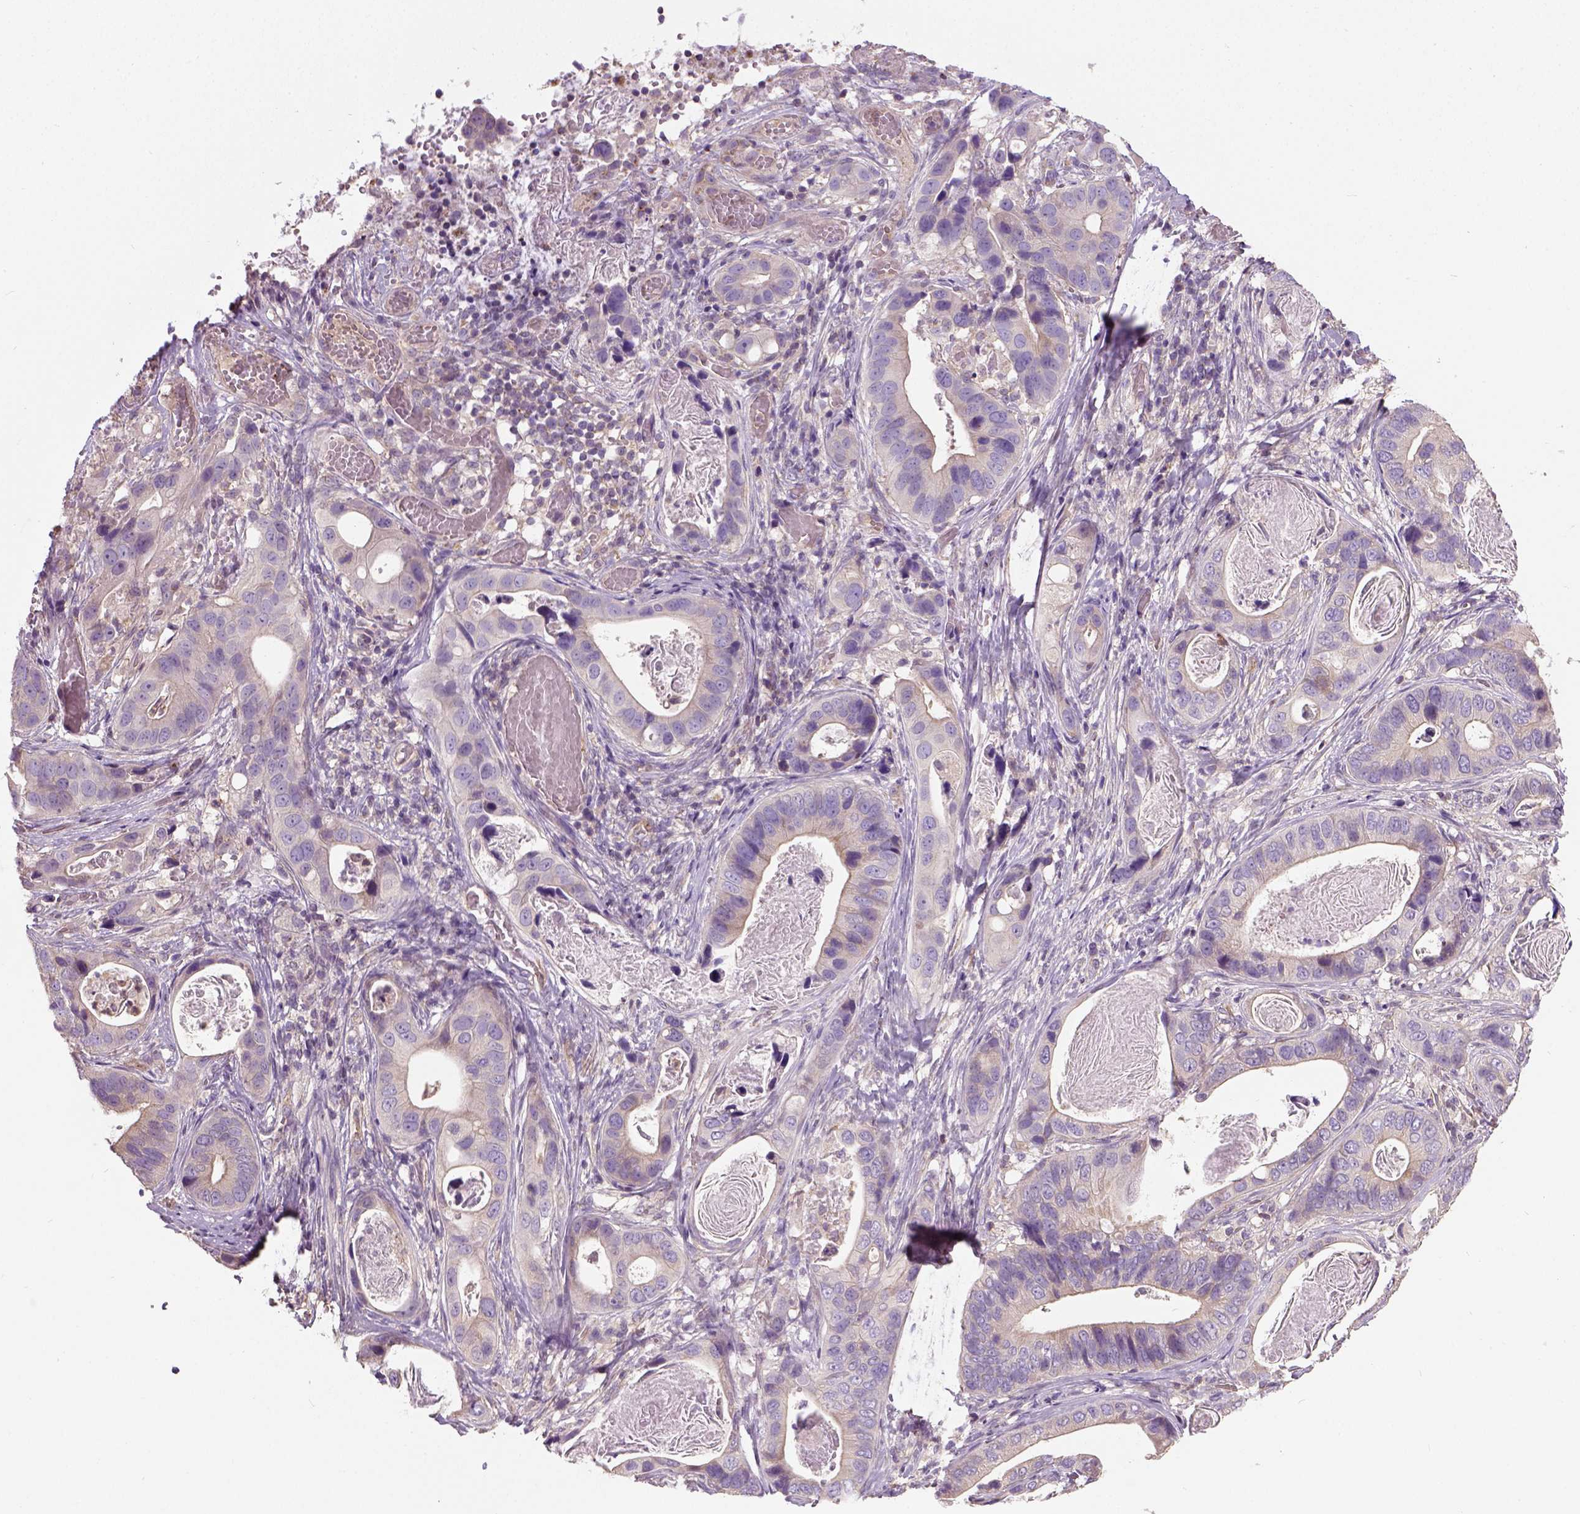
{"staining": {"intensity": "moderate", "quantity": "<25%", "location": "cytoplasmic/membranous,nuclear"}, "tissue": "stomach cancer", "cell_type": "Tumor cells", "image_type": "cancer", "snomed": [{"axis": "morphology", "description": "Adenocarcinoma, NOS"}, {"axis": "topography", "description": "Stomach"}], "caption": "This is a micrograph of IHC staining of stomach adenocarcinoma, which shows moderate expression in the cytoplasmic/membranous and nuclear of tumor cells.", "gene": "CRACR2A", "patient": {"sex": "male", "age": 84}}